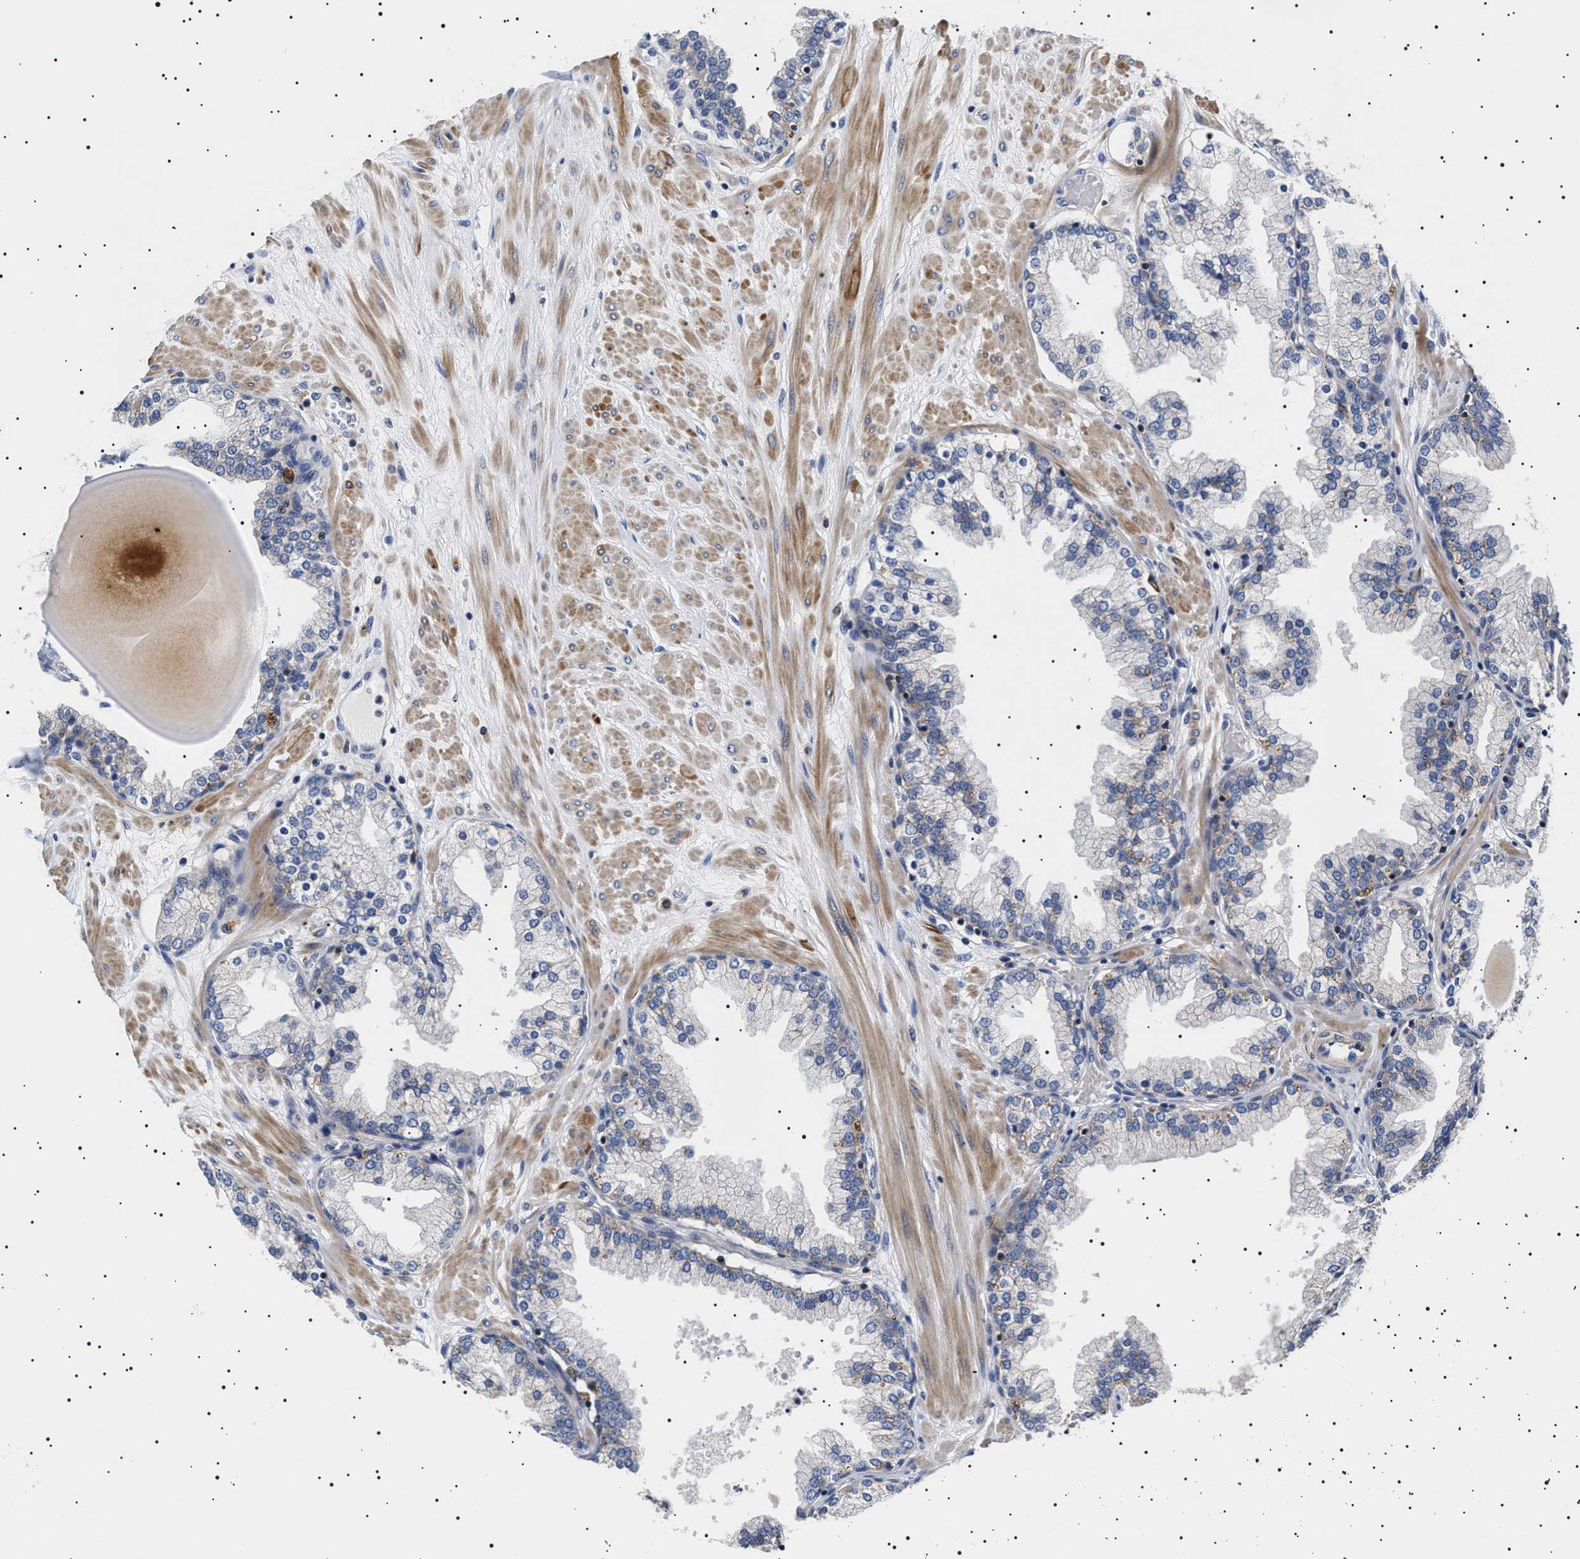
{"staining": {"intensity": "weak", "quantity": "<25%", "location": "cytoplasmic/membranous"}, "tissue": "prostate", "cell_type": "Glandular cells", "image_type": "normal", "snomed": [{"axis": "morphology", "description": "Normal tissue, NOS"}, {"axis": "topography", "description": "Prostate"}], "caption": "Immunohistochemical staining of normal prostate displays no significant expression in glandular cells. (DAB (3,3'-diaminobenzidine) IHC, high magnification).", "gene": "SLC4A7", "patient": {"sex": "male", "age": 51}}